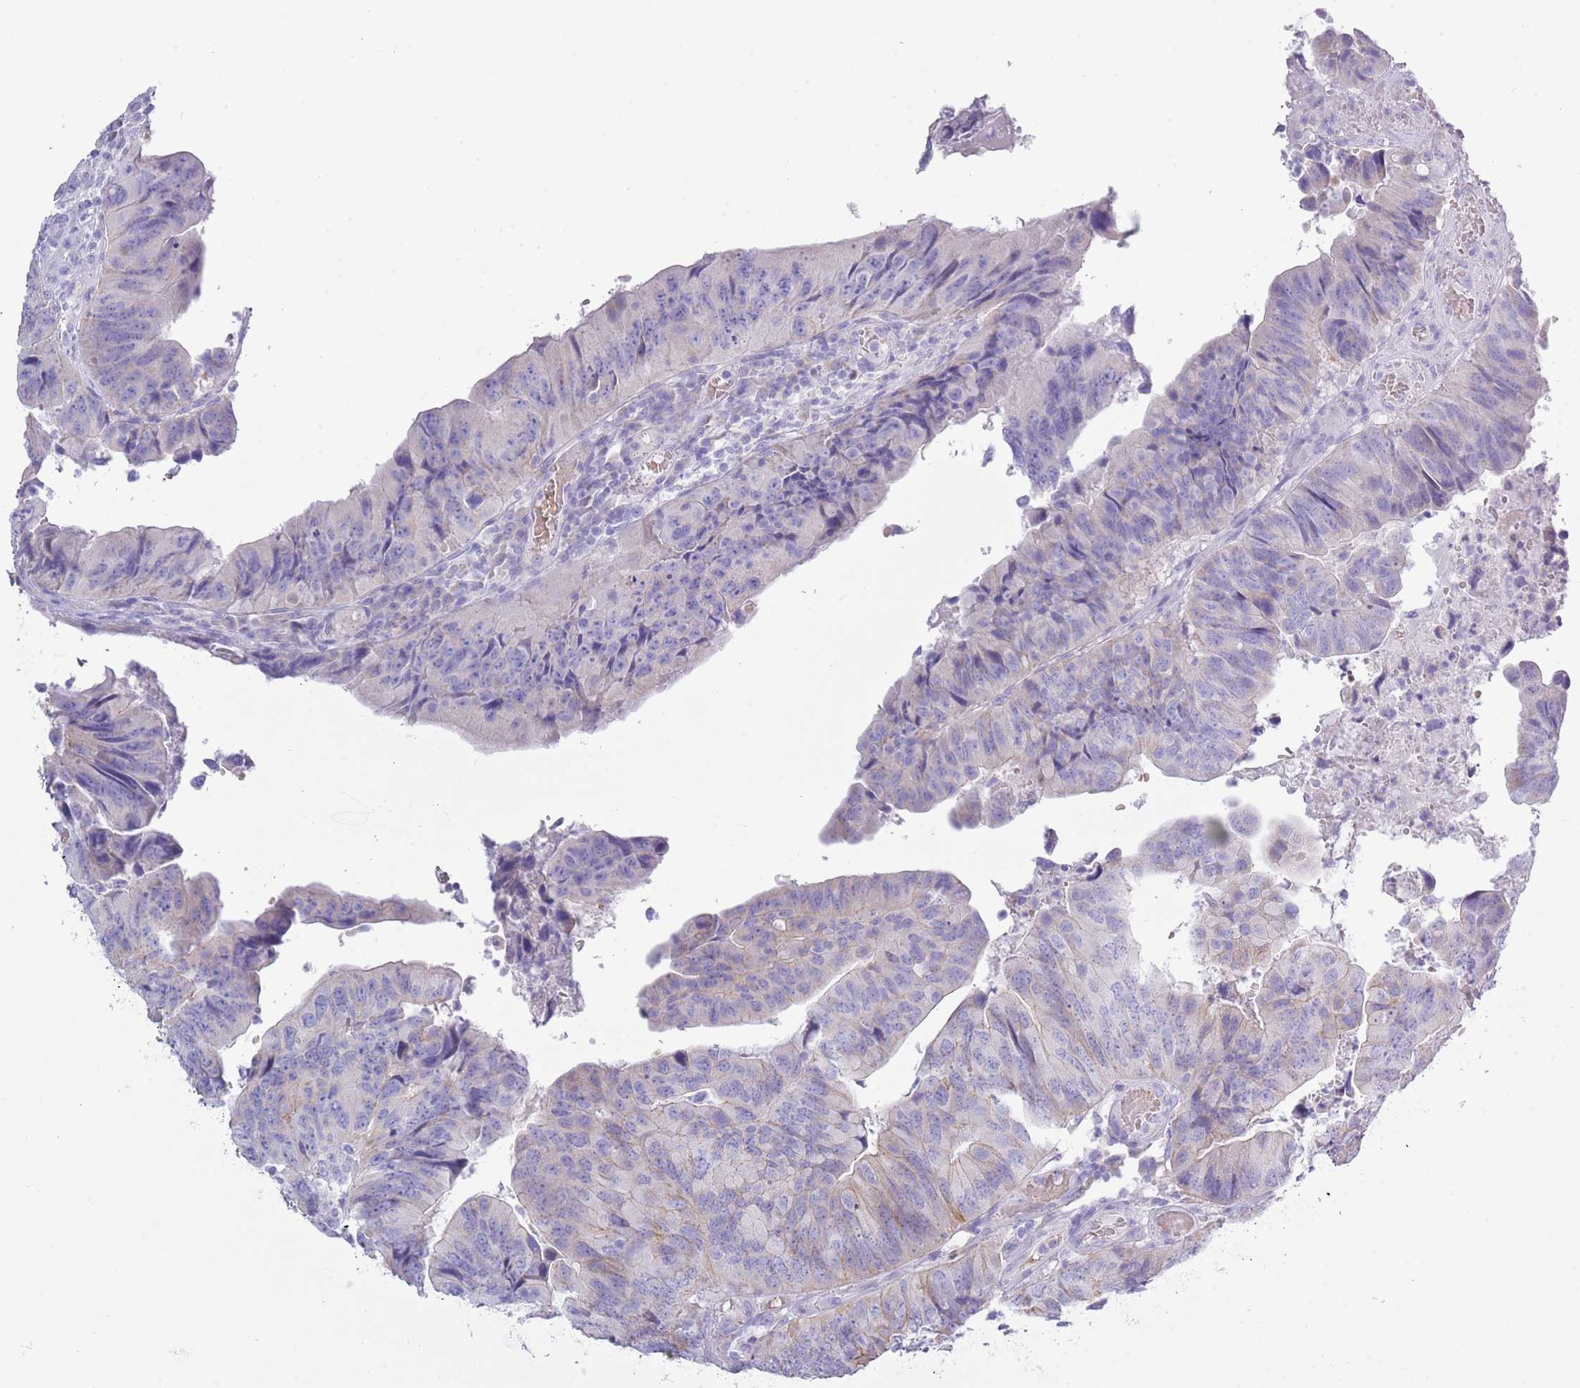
{"staining": {"intensity": "weak", "quantity": "<25%", "location": "cytoplasmic/membranous"}, "tissue": "colorectal cancer", "cell_type": "Tumor cells", "image_type": "cancer", "snomed": [{"axis": "morphology", "description": "Adenocarcinoma, NOS"}, {"axis": "topography", "description": "Colon"}], "caption": "Immunohistochemical staining of colorectal cancer shows no significant expression in tumor cells.", "gene": "ACR", "patient": {"sex": "female", "age": 67}}